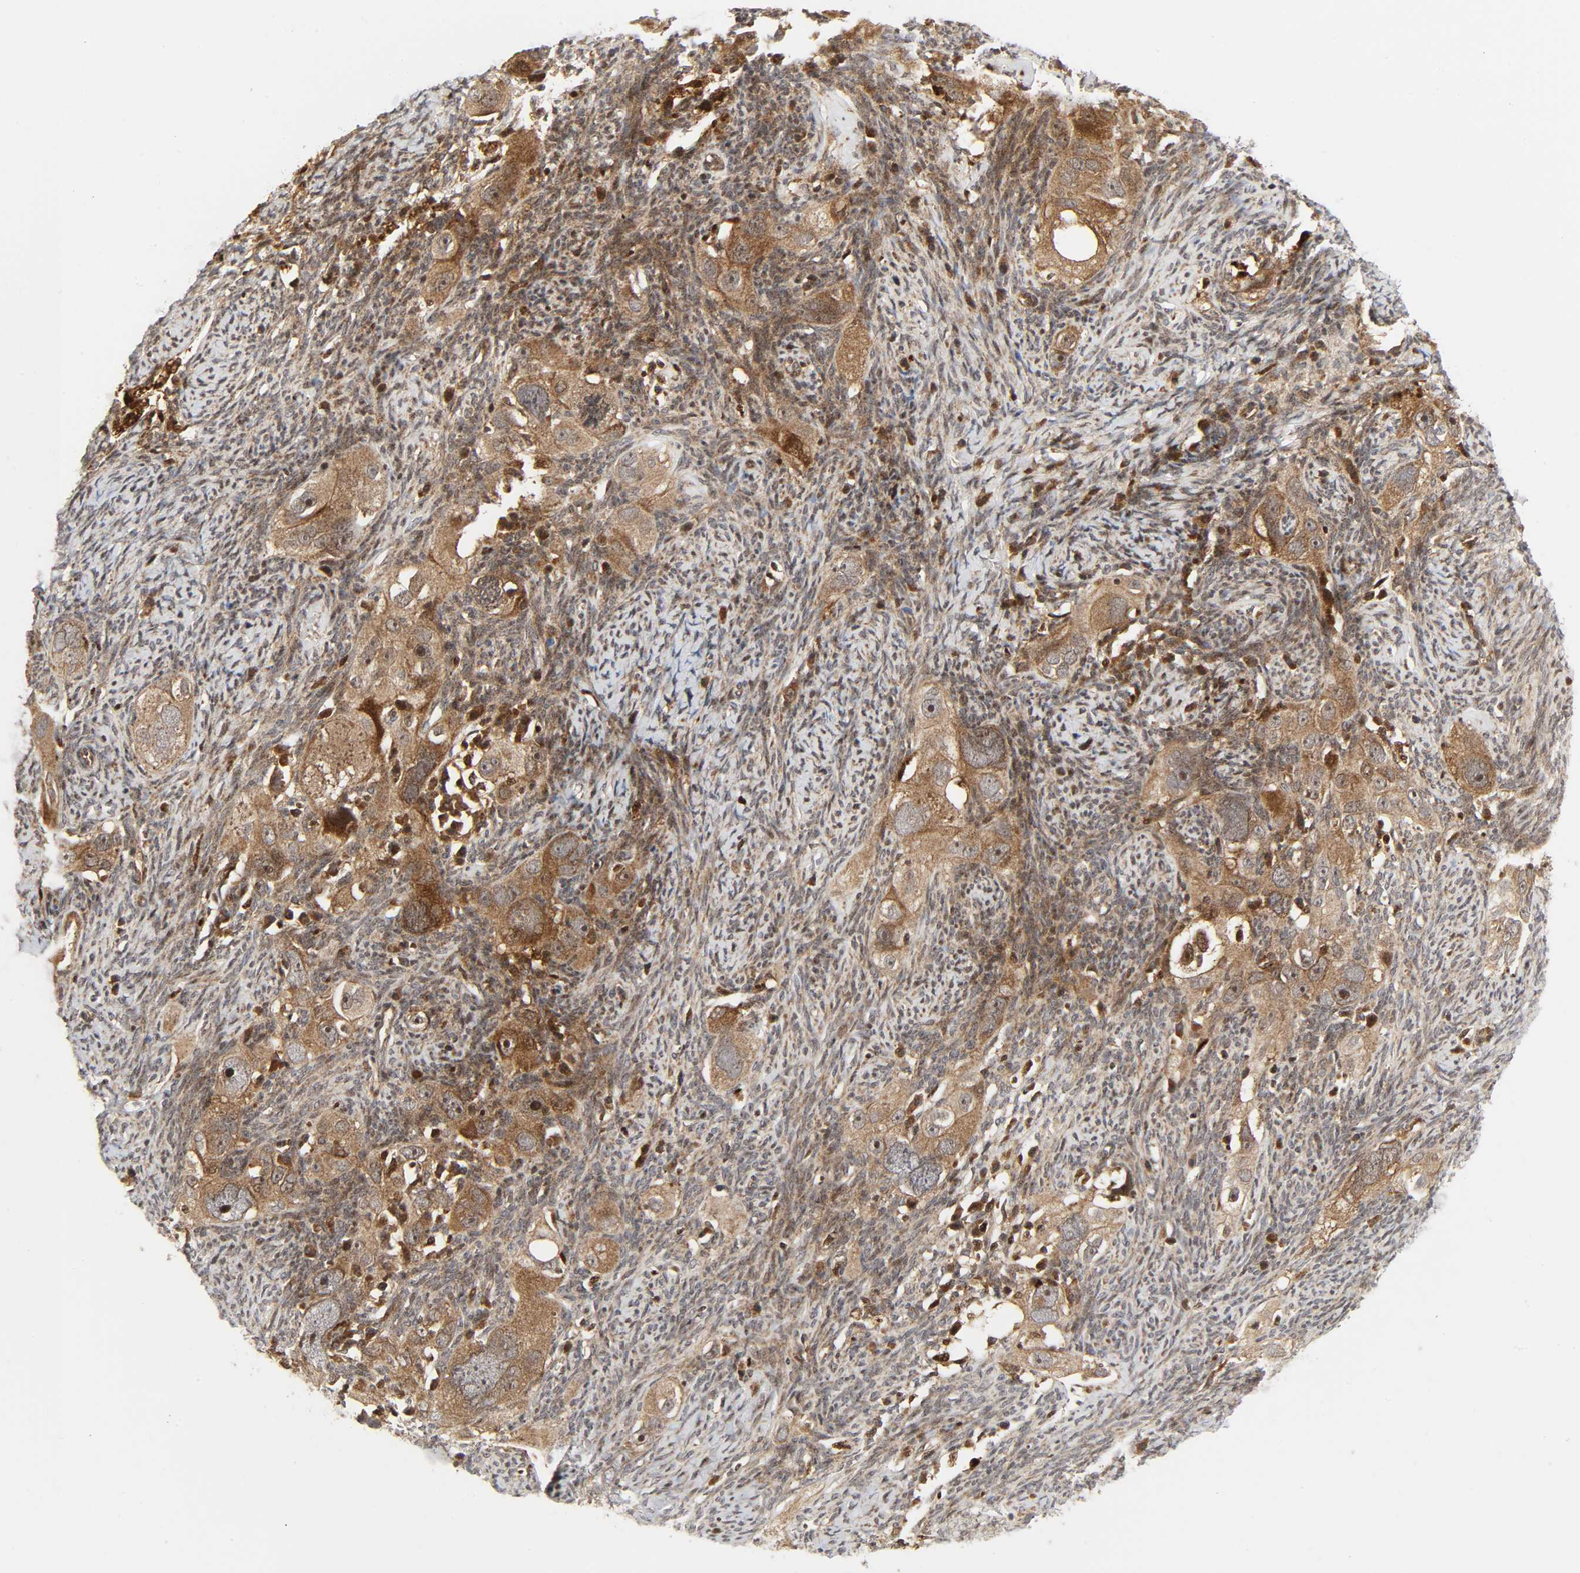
{"staining": {"intensity": "moderate", "quantity": ">75%", "location": "cytoplasmic/membranous"}, "tissue": "ovarian cancer", "cell_type": "Tumor cells", "image_type": "cancer", "snomed": [{"axis": "morphology", "description": "Normal tissue, NOS"}, {"axis": "morphology", "description": "Cystadenocarcinoma, serous, NOS"}, {"axis": "topography", "description": "Ovary"}], "caption": "Ovarian cancer stained with a protein marker exhibits moderate staining in tumor cells.", "gene": "CHUK", "patient": {"sex": "female", "age": 62}}